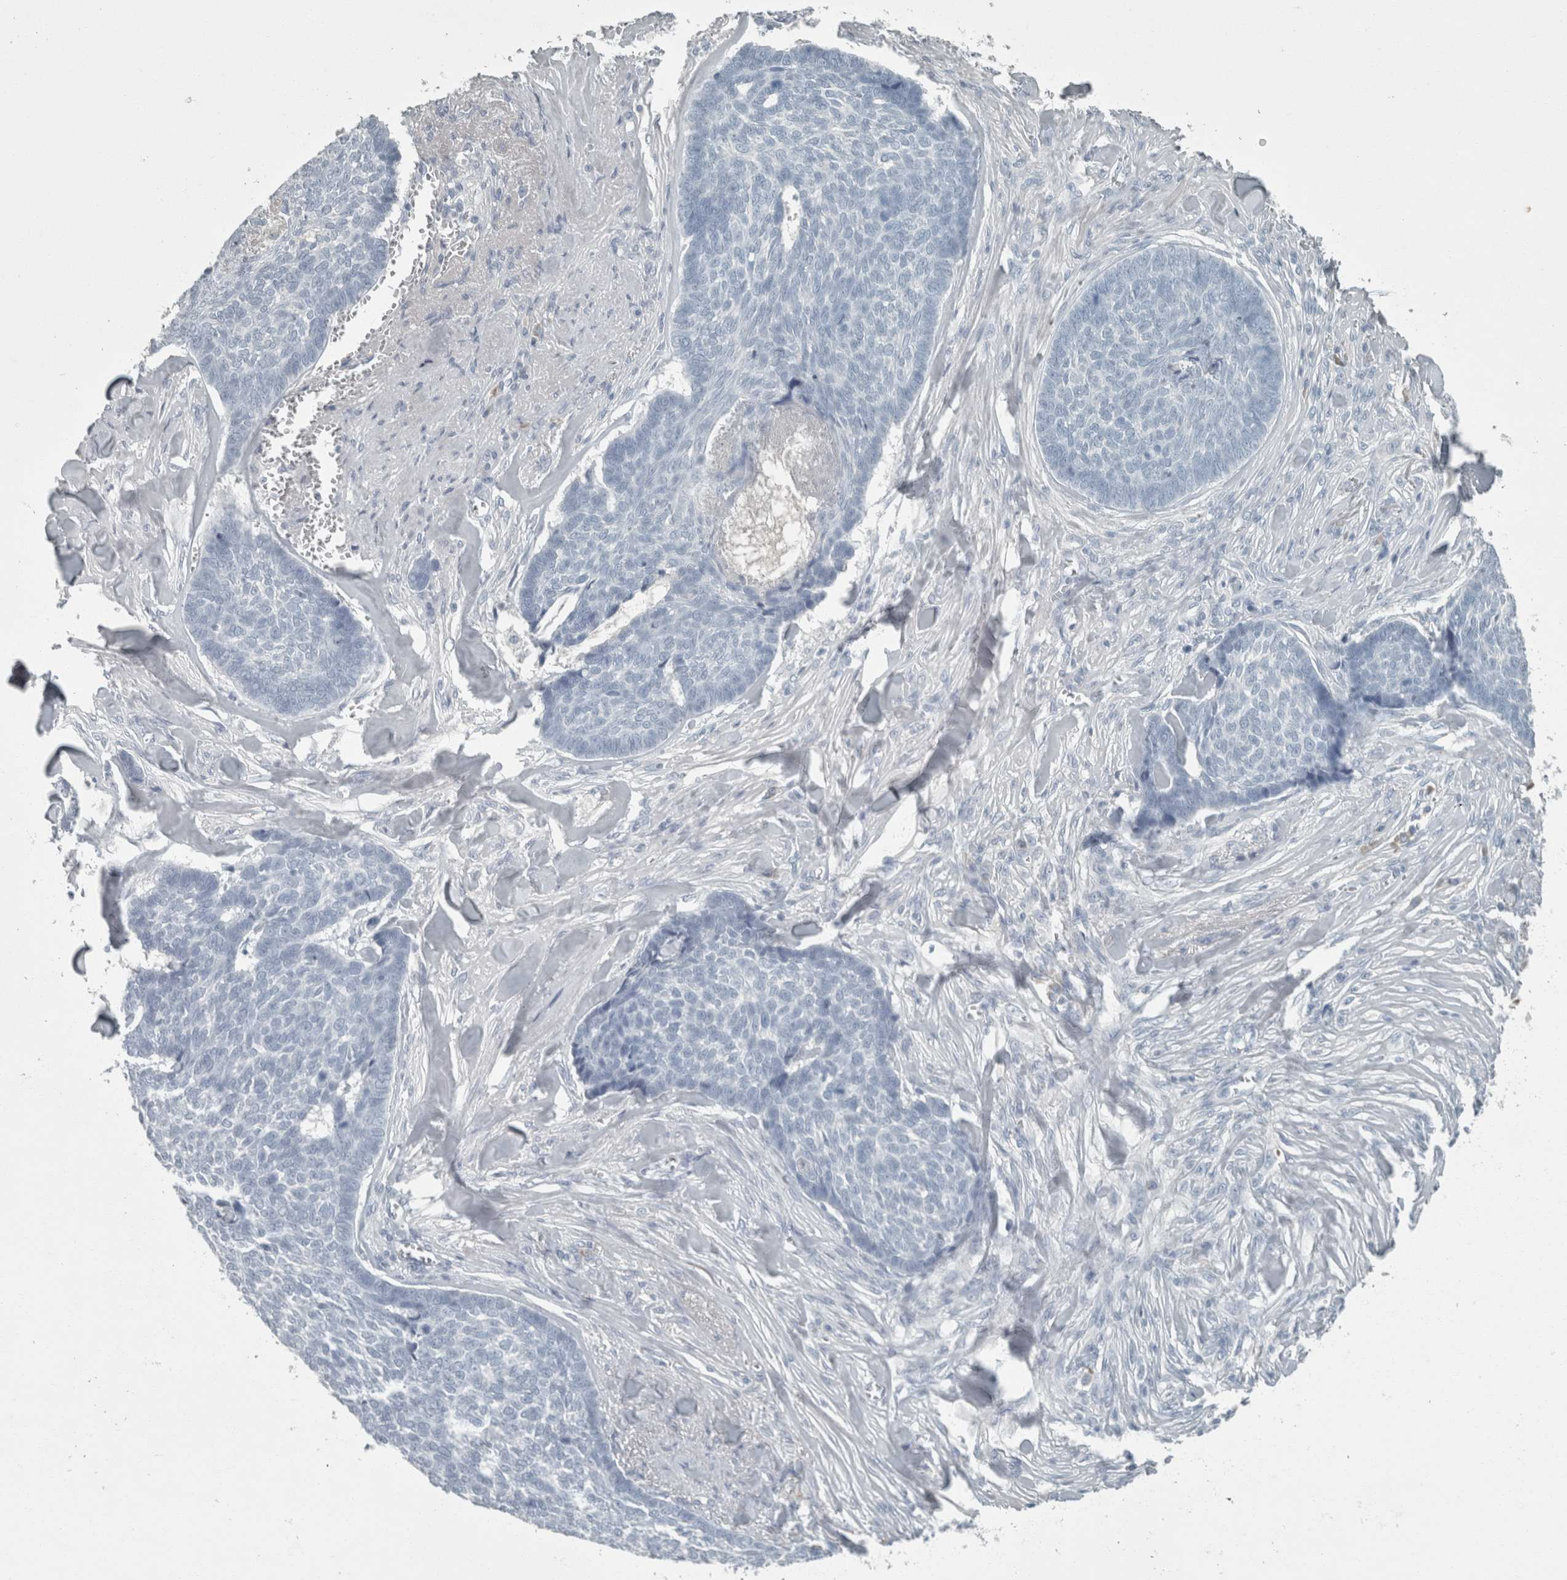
{"staining": {"intensity": "negative", "quantity": "none", "location": "none"}, "tissue": "skin cancer", "cell_type": "Tumor cells", "image_type": "cancer", "snomed": [{"axis": "morphology", "description": "Basal cell carcinoma"}, {"axis": "topography", "description": "Skin"}], "caption": "DAB (3,3'-diaminobenzidine) immunohistochemical staining of human skin cancer displays no significant expression in tumor cells.", "gene": "CHL1", "patient": {"sex": "male", "age": 84}}